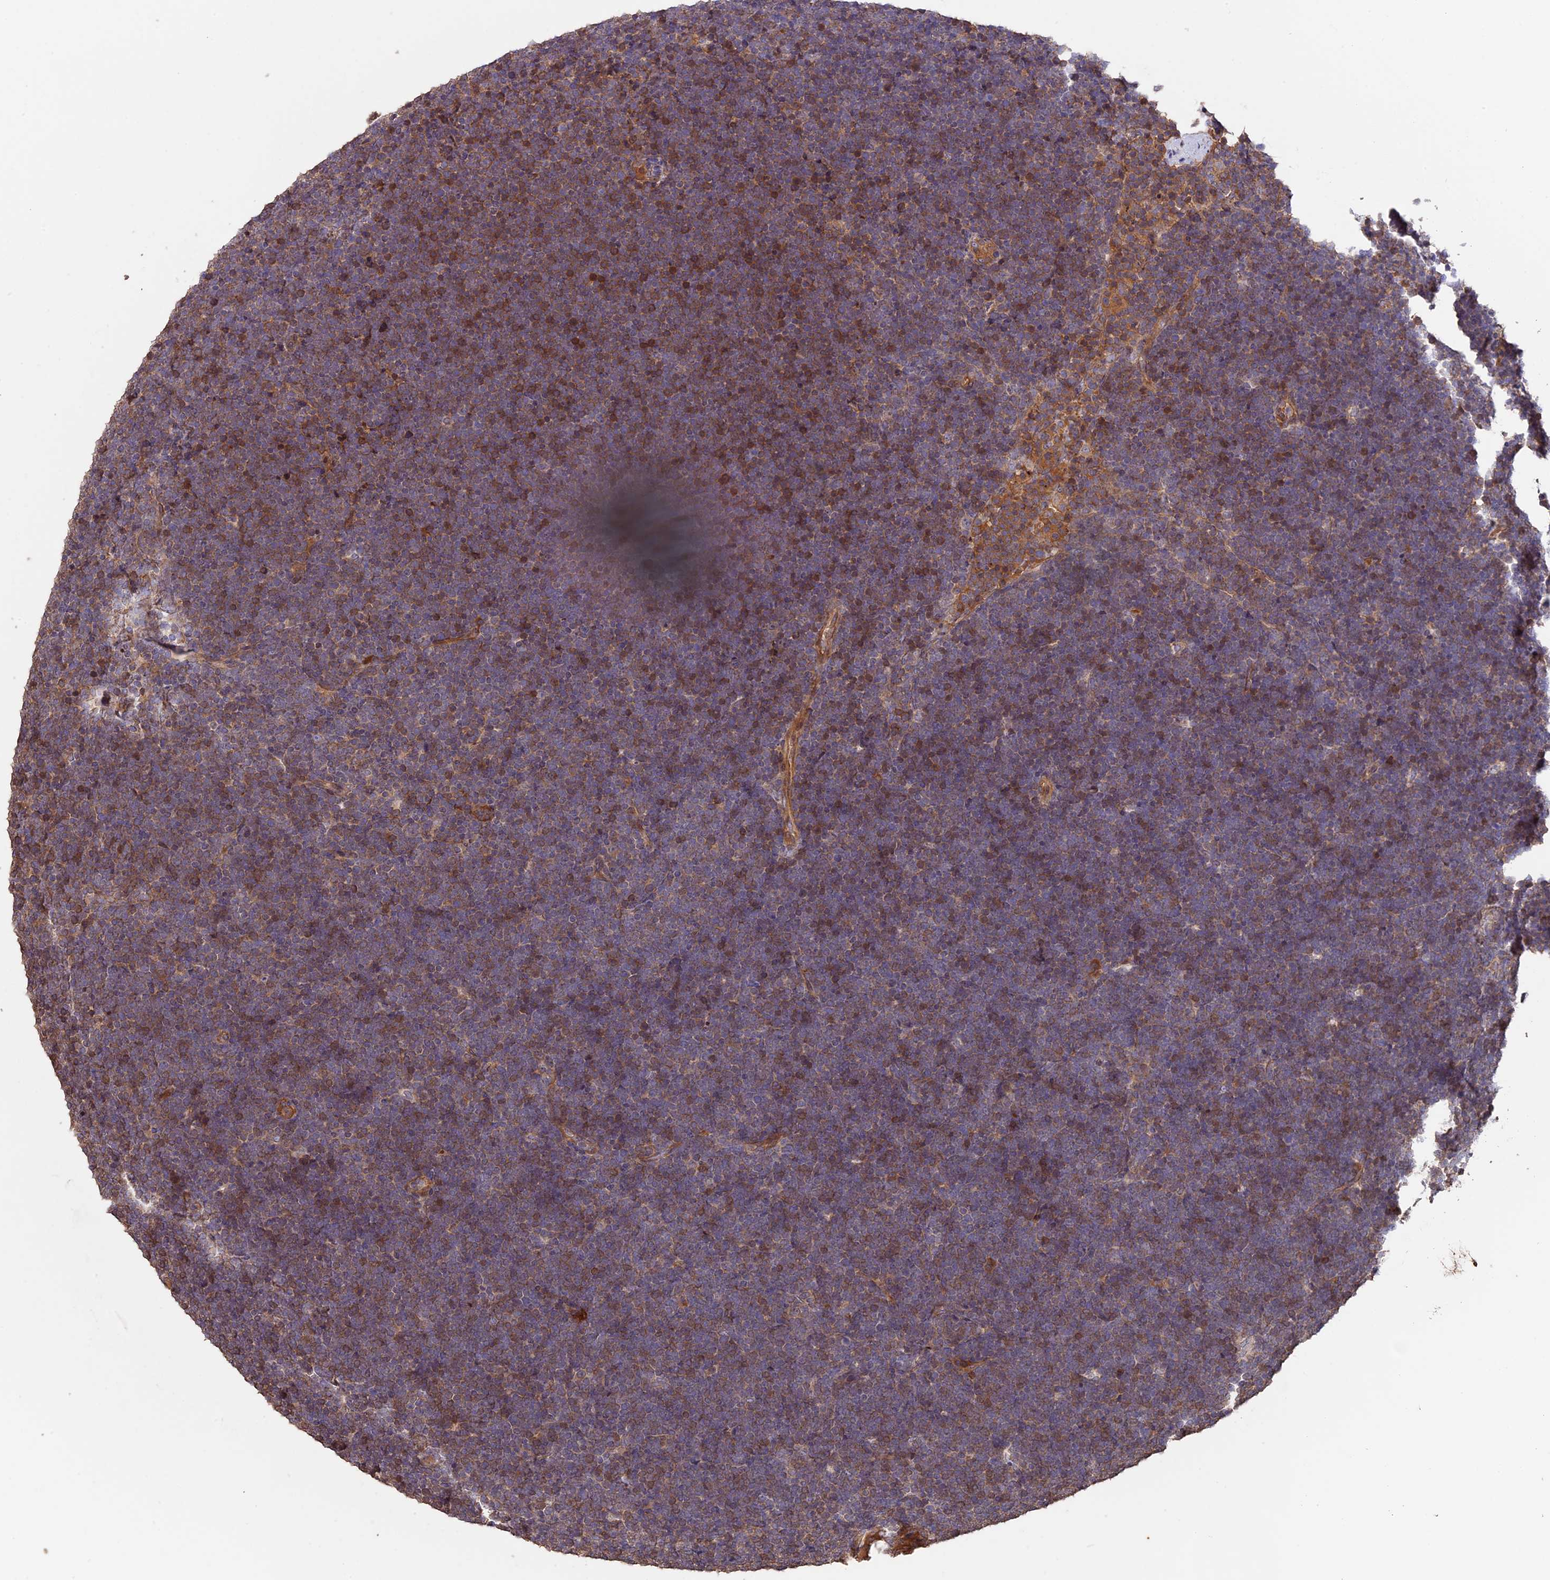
{"staining": {"intensity": "weak", "quantity": "25%-75%", "location": "cytoplasmic/membranous"}, "tissue": "lymphoma", "cell_type": "Tumor cells", "image_type": "cancer", "snomed": [{"axis": "morphology", "description": "Malignant lymphoma, non-Hodgkin's type, High grade"}, {"axis": "topography", "description": "Lymph node"}], "caption": "Human high-grade malignant lymphoma, non-Hodgkin's type stained with a brown dye displays weak cytoplasmic/membranous positive expression in about 25%-75% of tumor cells.", "gene": "RASAL1", "patient": {"sex": "male", "age": 13}}